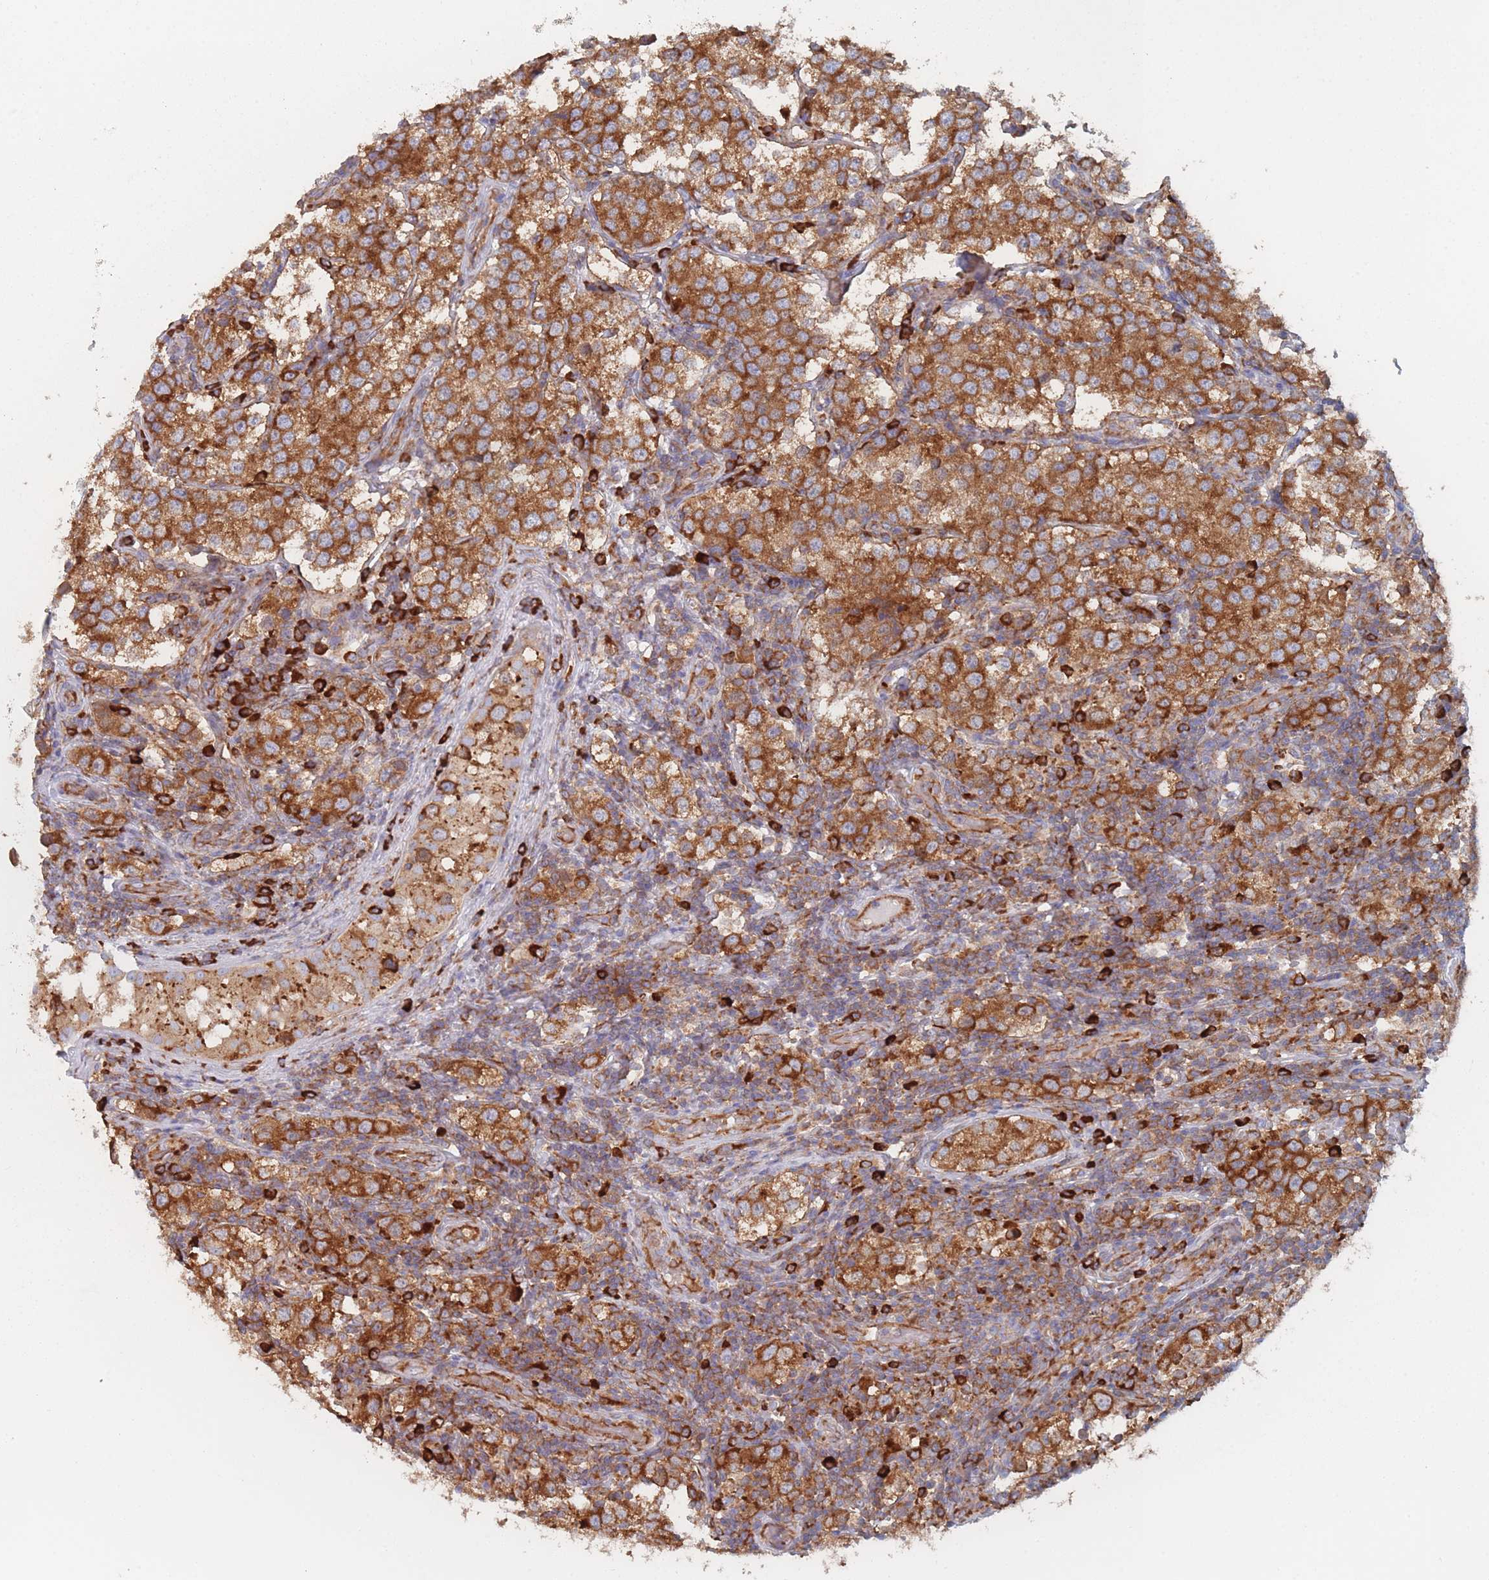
{"staining": {"intensity": "strong", "quantity": ">75%", "location": "cytoplasmic/membranous"}, "tissue": "testis cancer", "cell_type": "Tumor cells", "image_type": "cancer", "snomed": [{"axis": "morphology", "description": "Seminoma, NOS"}, {"axis": "topography", "description": "Testis"}], "caption": "The immunohistochemical stain labels strong cytoplasmic/membranous staining in tumor cells of testis seminoma tissue.", "gene": "EEF1B2", "patient": {"sex": "male", "age": 34}}